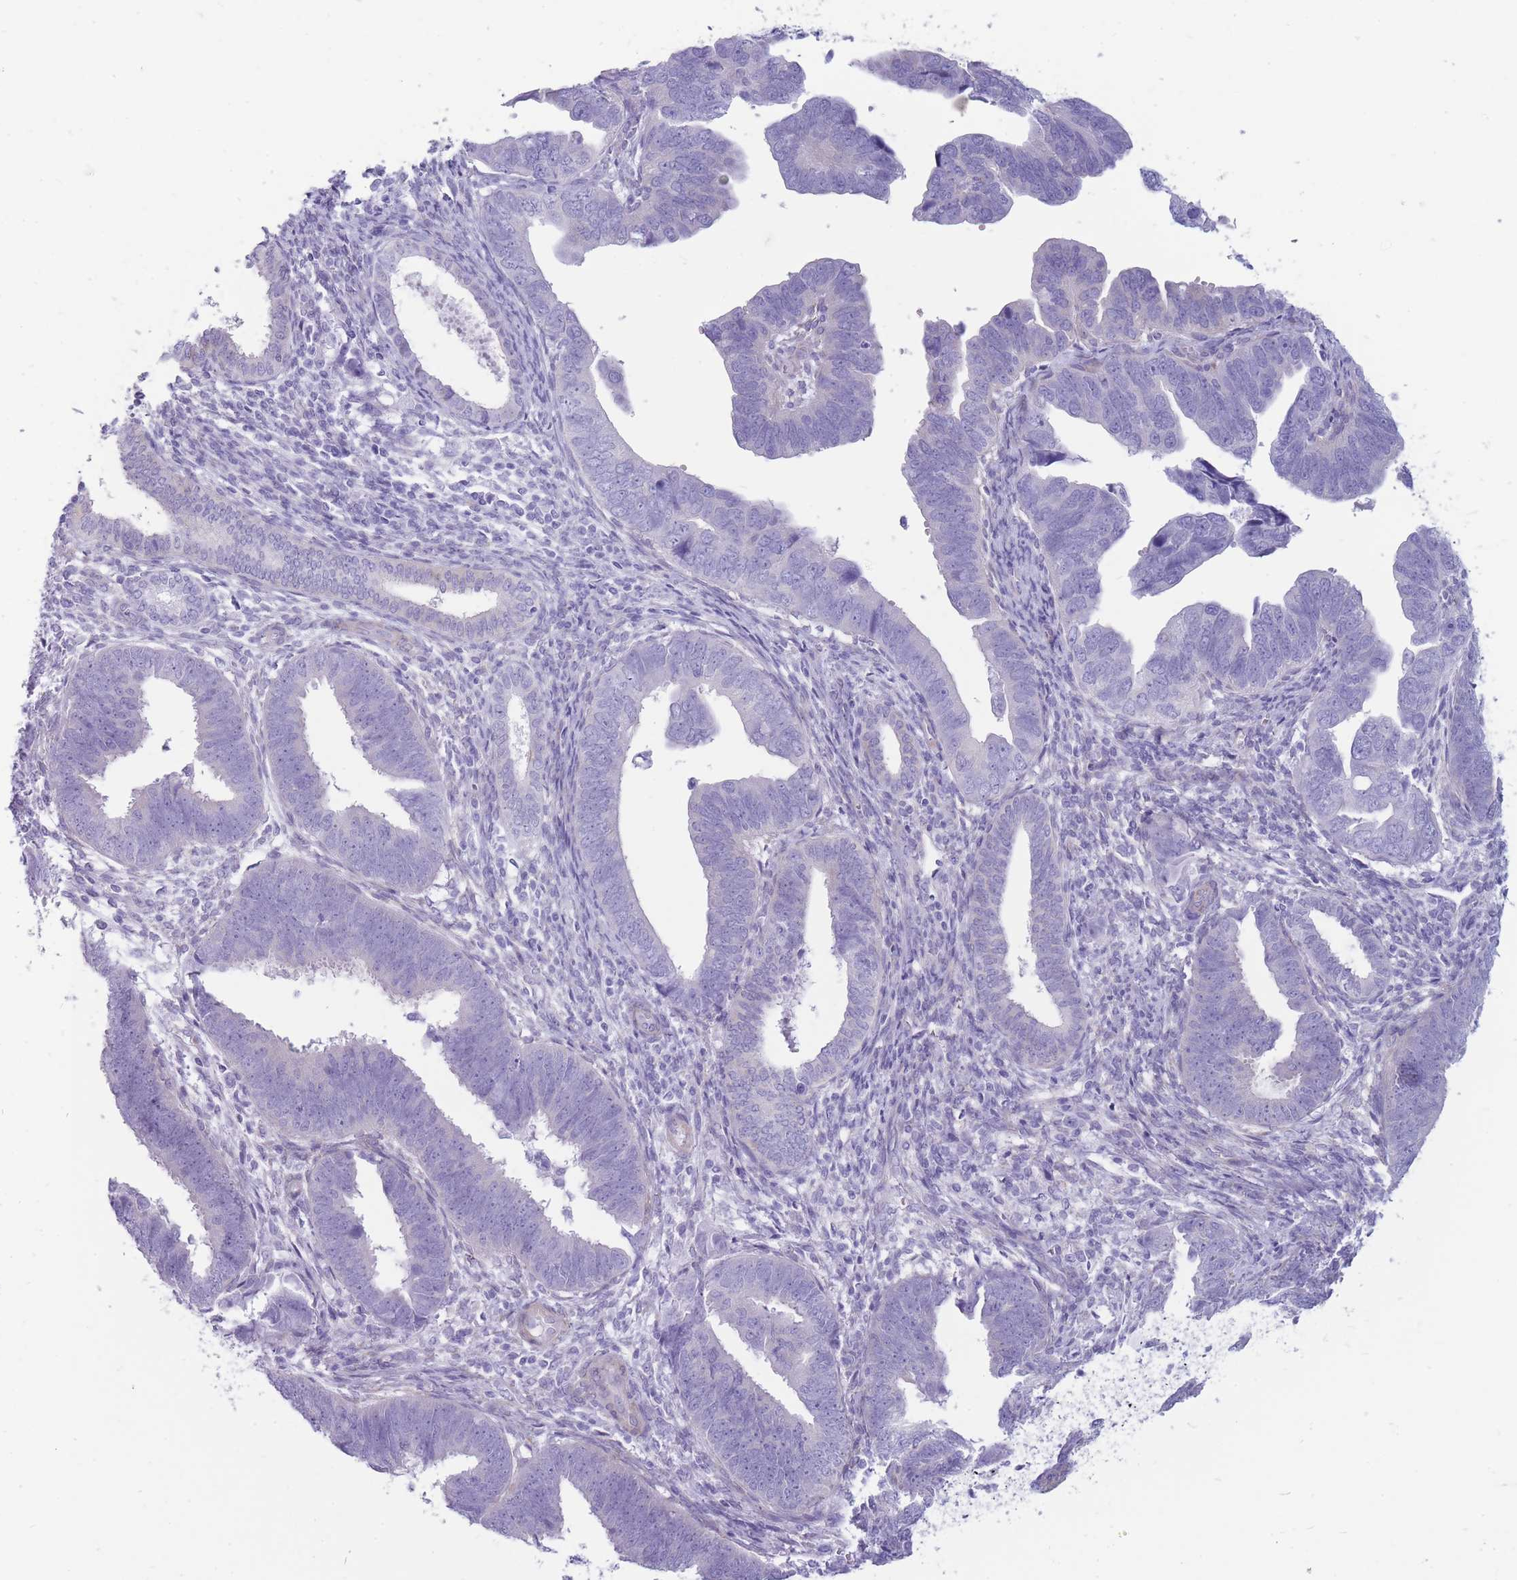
{"staining": {"intensity": "negative", "quantity": "none", "location": "none"}, "tissue": "endometrial cancer", "cell_type": "Tumor cells", "image_type": "cancer", "snomed": [{"axis": "morphology", "description": "Adenocarcinoma, NOS"}, {"axis": "topography", "description": "Endometrium"}], "caption": "This micrograph is of endometrial adenocarcinoma stained with immunohistochemistry (IHC) to label a protein in brown with the nuclei are counter-stained blue. There is no staining in tumor cells.", "gene": "MTSS2", "patient": {"sex": "female", "age": 75}}